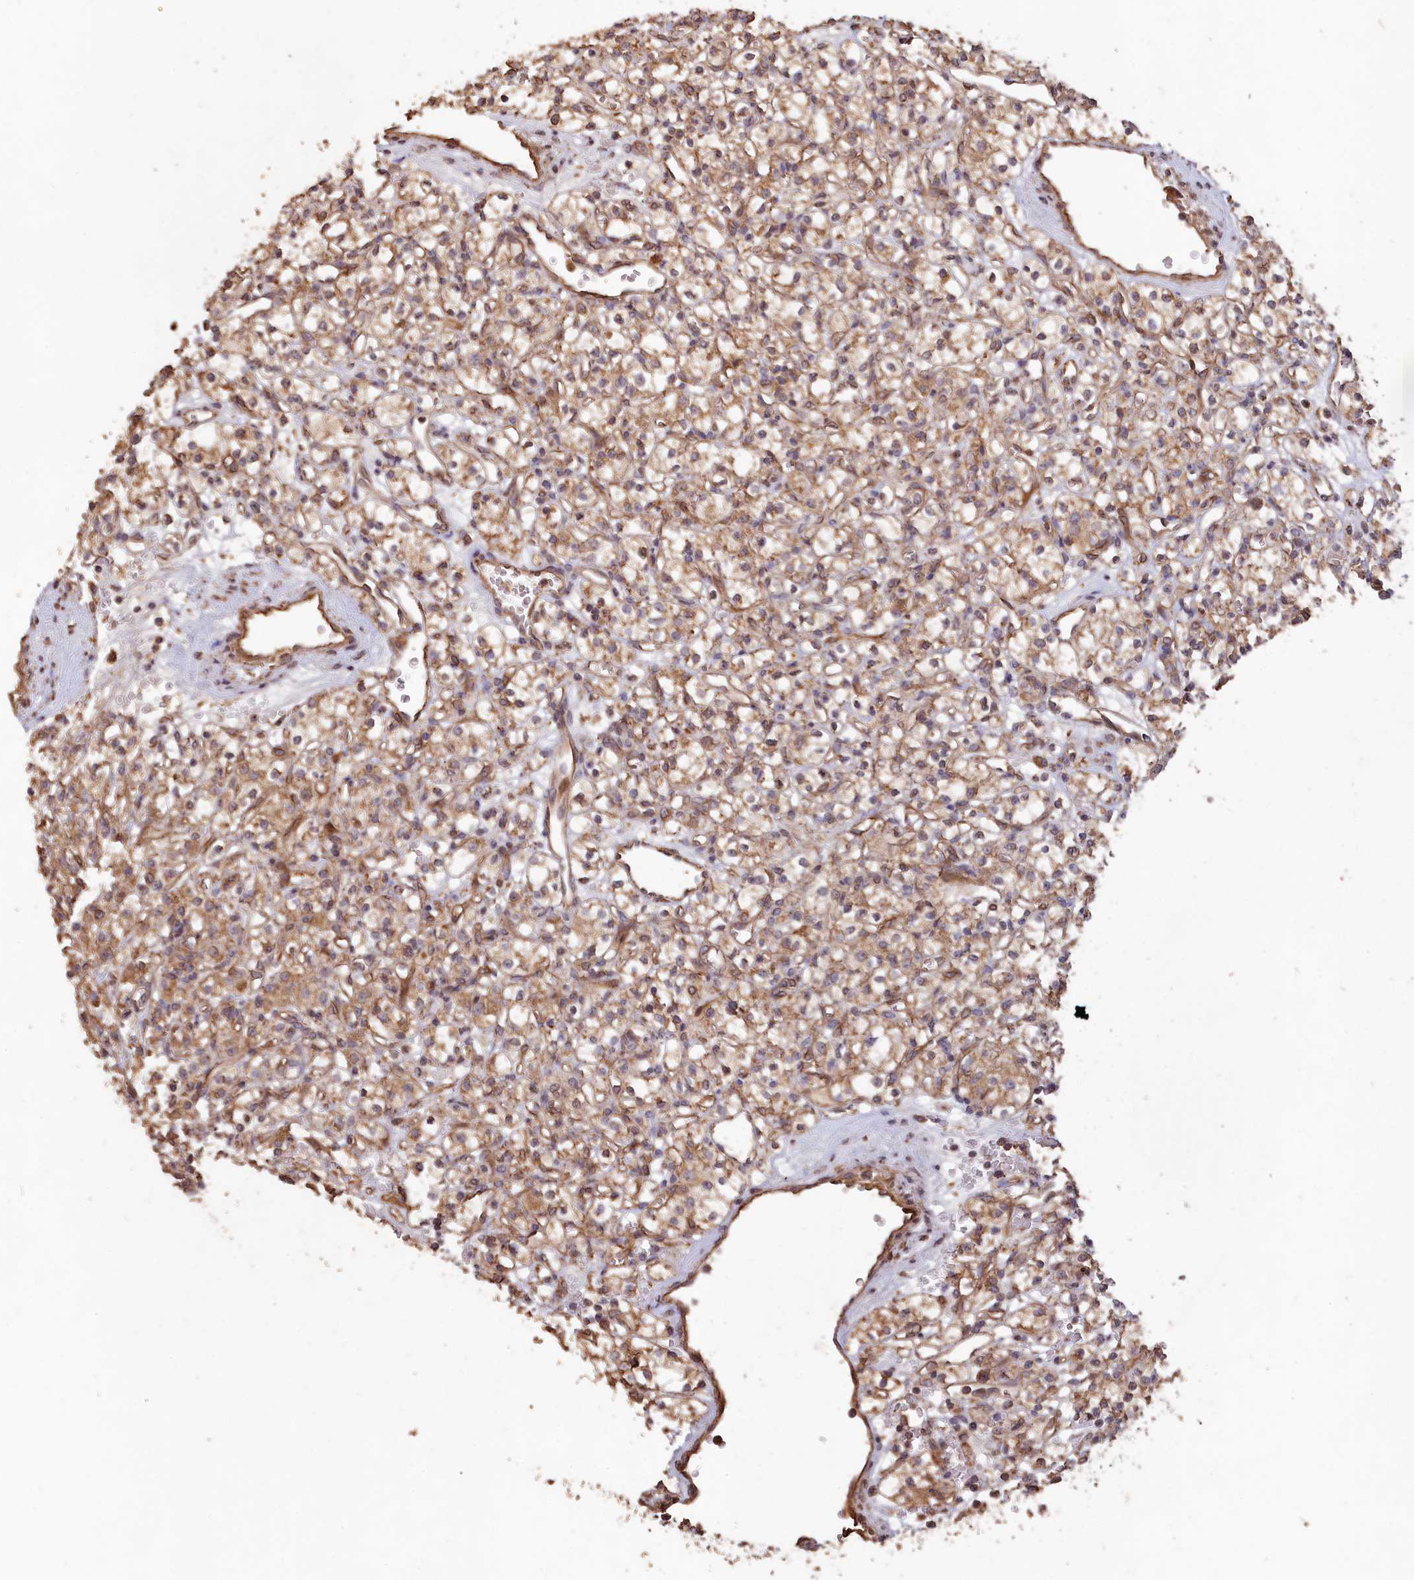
{"staining": {"intensity": "moderate", "quantity": ">75%", "location": "cytoplasmic/membranous"}, "tissue": "renal cancer", "cell_type": "Tumor cells", "image_type": "cancer", "snomed": [{"axis": "morphology", "description": "Adenocarcinoma, NOS"}, {"axis": "topography", "description": "Kidney"}], "caption": "Immunohistochemical staining of human renal adenocarcinoma exhibits medium levels of moderate cytoplasmic/membranous protein expression in about >75% of tumor cells.", "gene": "LAYN", "patient": {"sex": "female", "age": 59}}